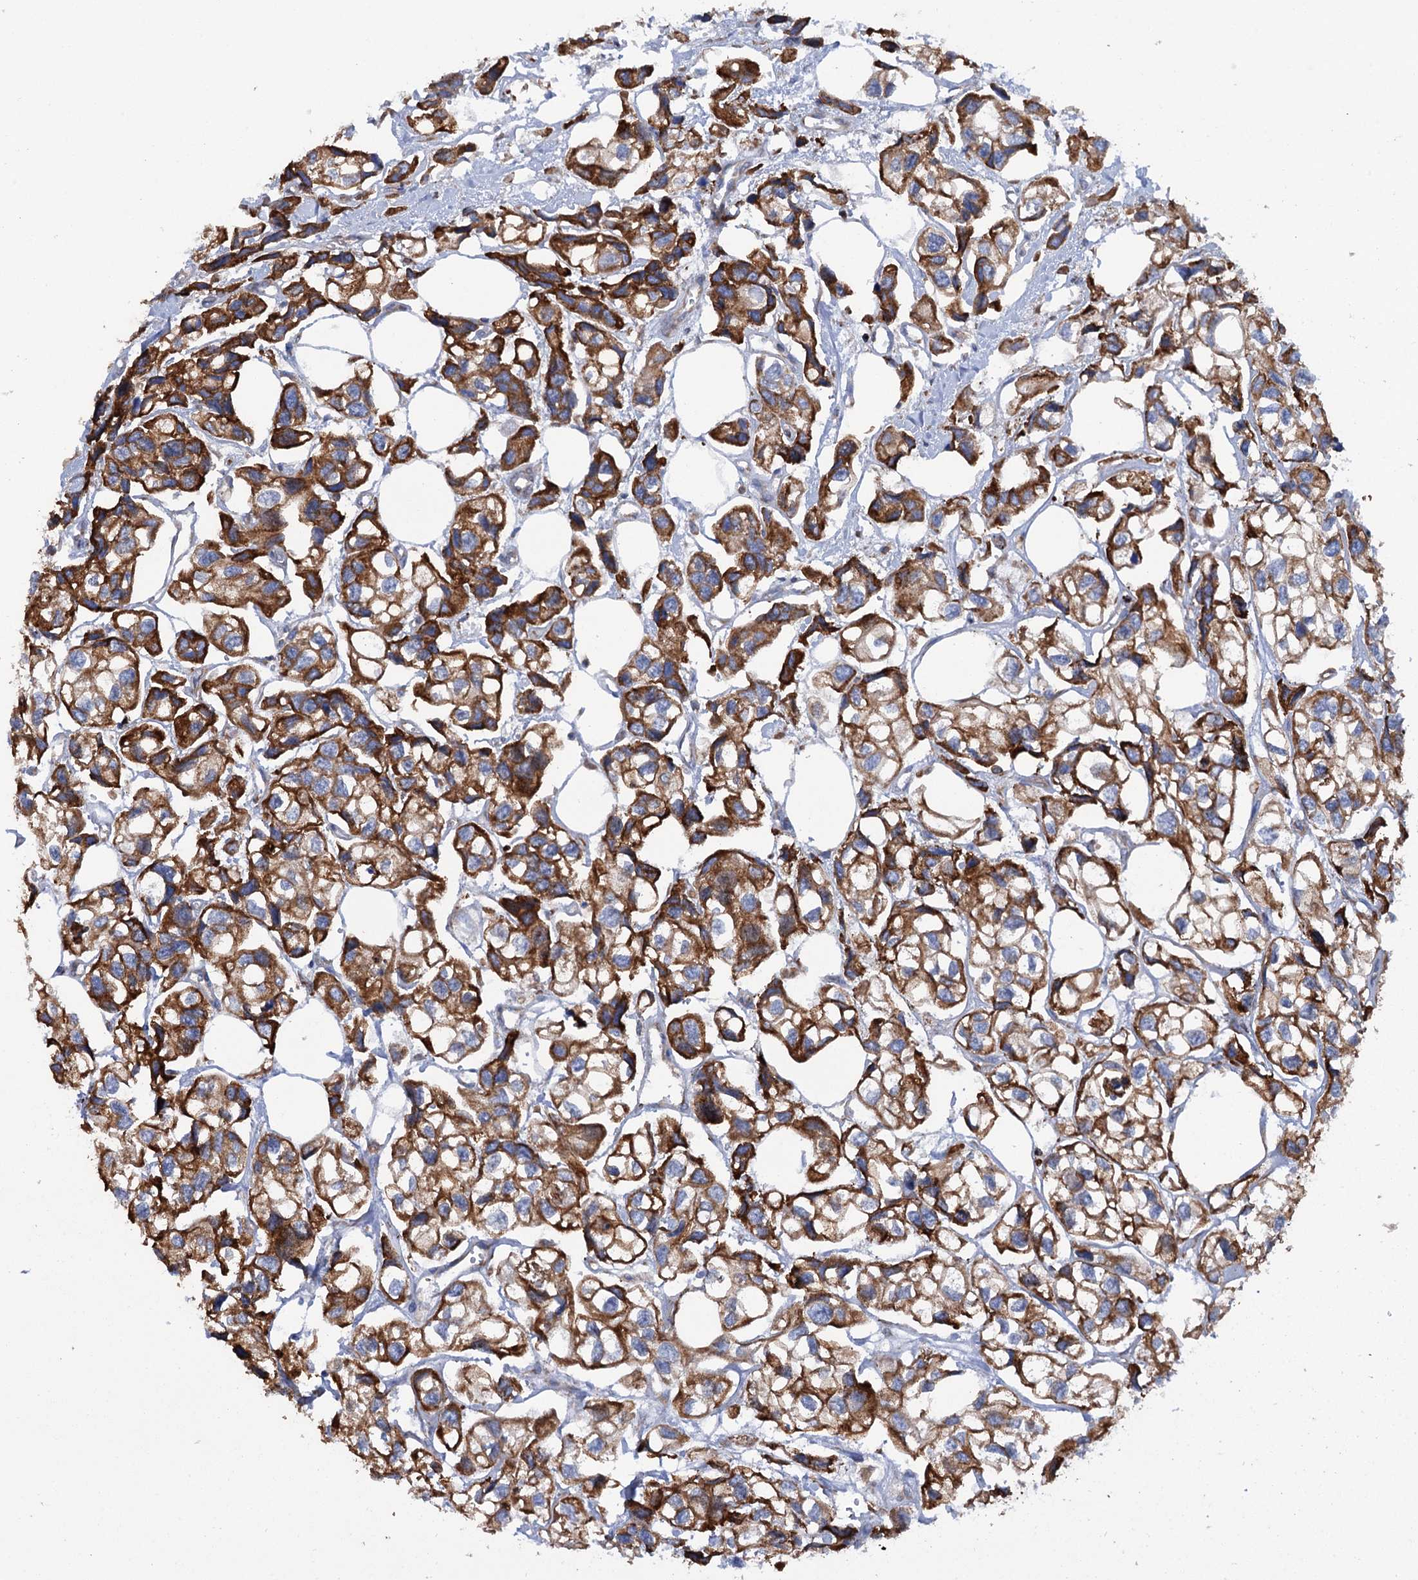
{"staining": {"intensity": "strong", "quantity": ">75%", "location": "cytoplasmic/membranous"}, "tissue": "urothelial cancer", "cell_type": "Tumor cells", "image_type": "cancer", "snomed": [{"axis": "morphology", "description": "Urothelial carcinoma, High grade"}, {"axis": "topography", "description": "Urinary bladder"}], "caption": "Human high-grade urothelial carcinoma stained with a brown dye reveals strong cytoplasmic/membranous positive expression in approximately >75% of tumor cells.", "gene": "SHE", "patient": {"sex": "male", "age": 67}}